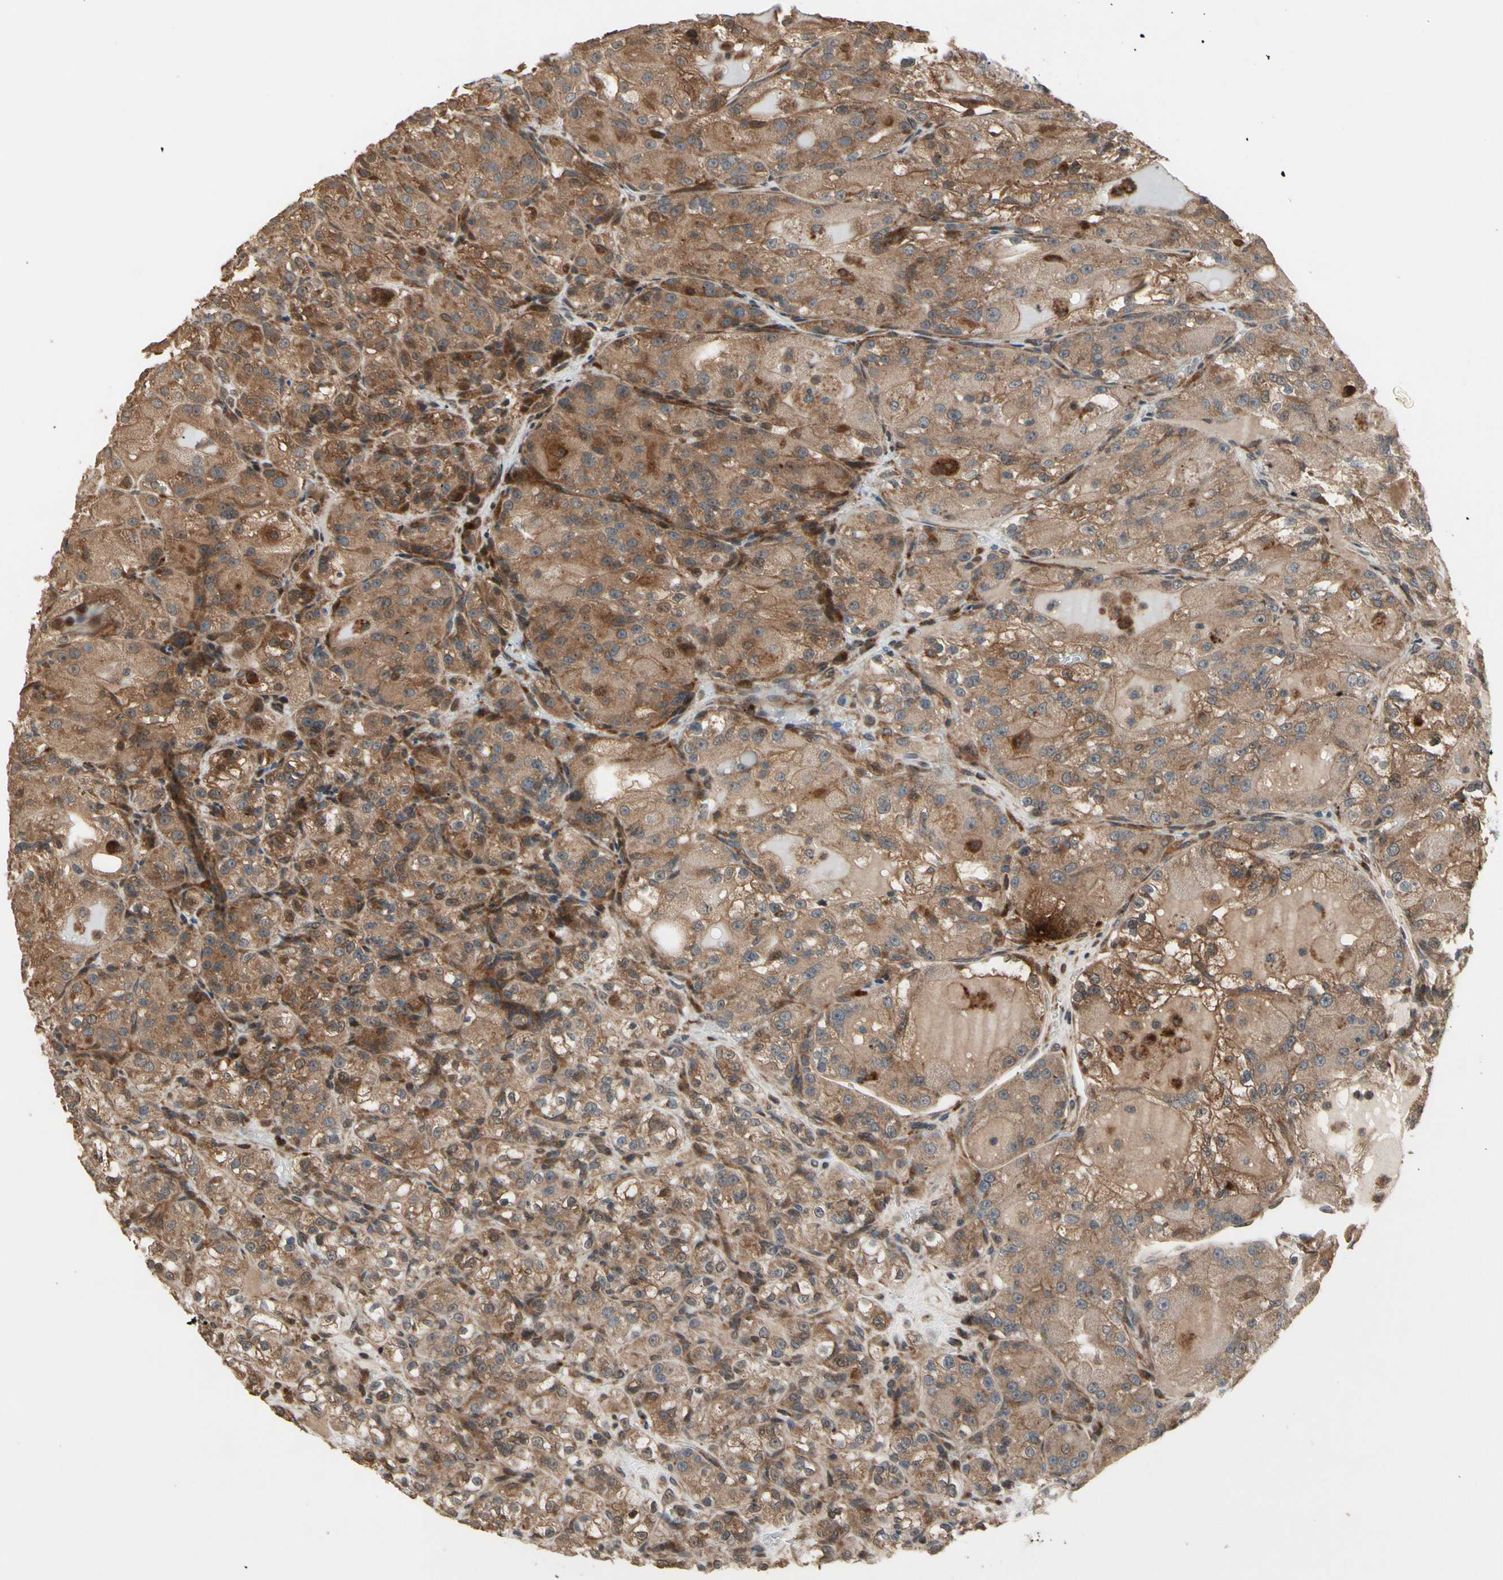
{"staining": {"intensity": "moderate", "quantity": "<25%", "location": "cytoplasmic/membranous"}, "tissue": "renal cancer", "cell_type": "Tumor cells", "image_type": "cancer", "snomed": [{"axis": "morphology", "description": "Normal tissue, NOS"}, {"axis": "morphology", "description": "Adenocarcinoma, NOS"}, {"axis": "topography", "description": "Kidney"}], "caption": "Renal adenocarcinoma stained with immunohistochemistry (IHC) demonstrates moderate cytoplasmic/membranous expression in about <25% of tumor cells. (DAB (3,3'-diaminobenzidine) = brown stain, brightfield microscopy at high magnification).", "gene": "CSF1R", "patient": {"sex": "male", "age": 61}}